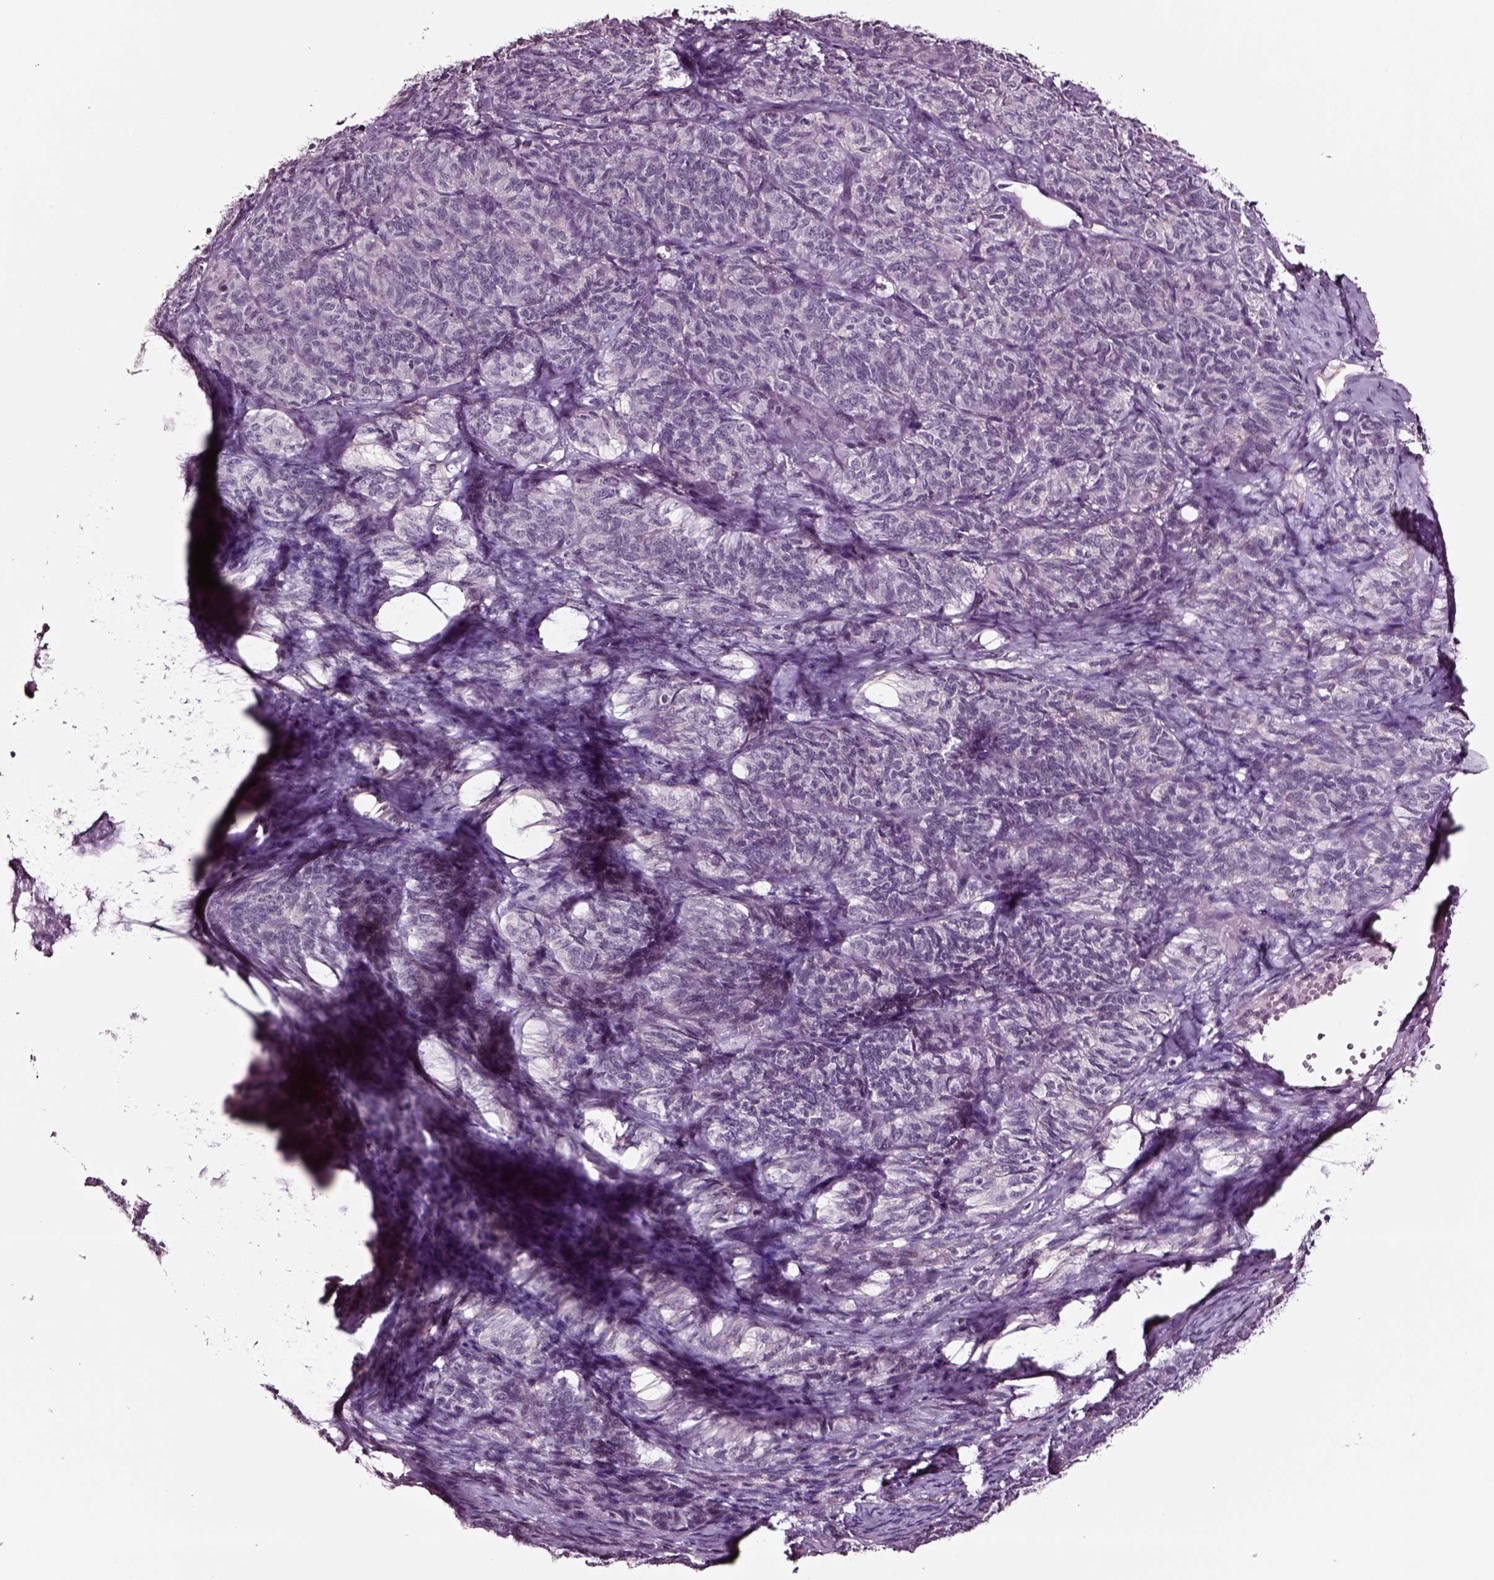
{"staining": {"intensity": "negative", "quantity": "none", "location": "none"}, "tissue": "ovarian cancer", "cell_type": "Tumor cells", "image_type": "cancer", "snomed": [{"axis": "morphology", "description": "Carcinoma, endometroid"}, {"axis": "topography", "description": "Ovary"}], "caption": "Human ovarian endometroid carcinoma stained for a protein using IHC displays no expression in tumor cells.", "gene": "SOX10", "patient": {"sex": "female", "age": 80}}